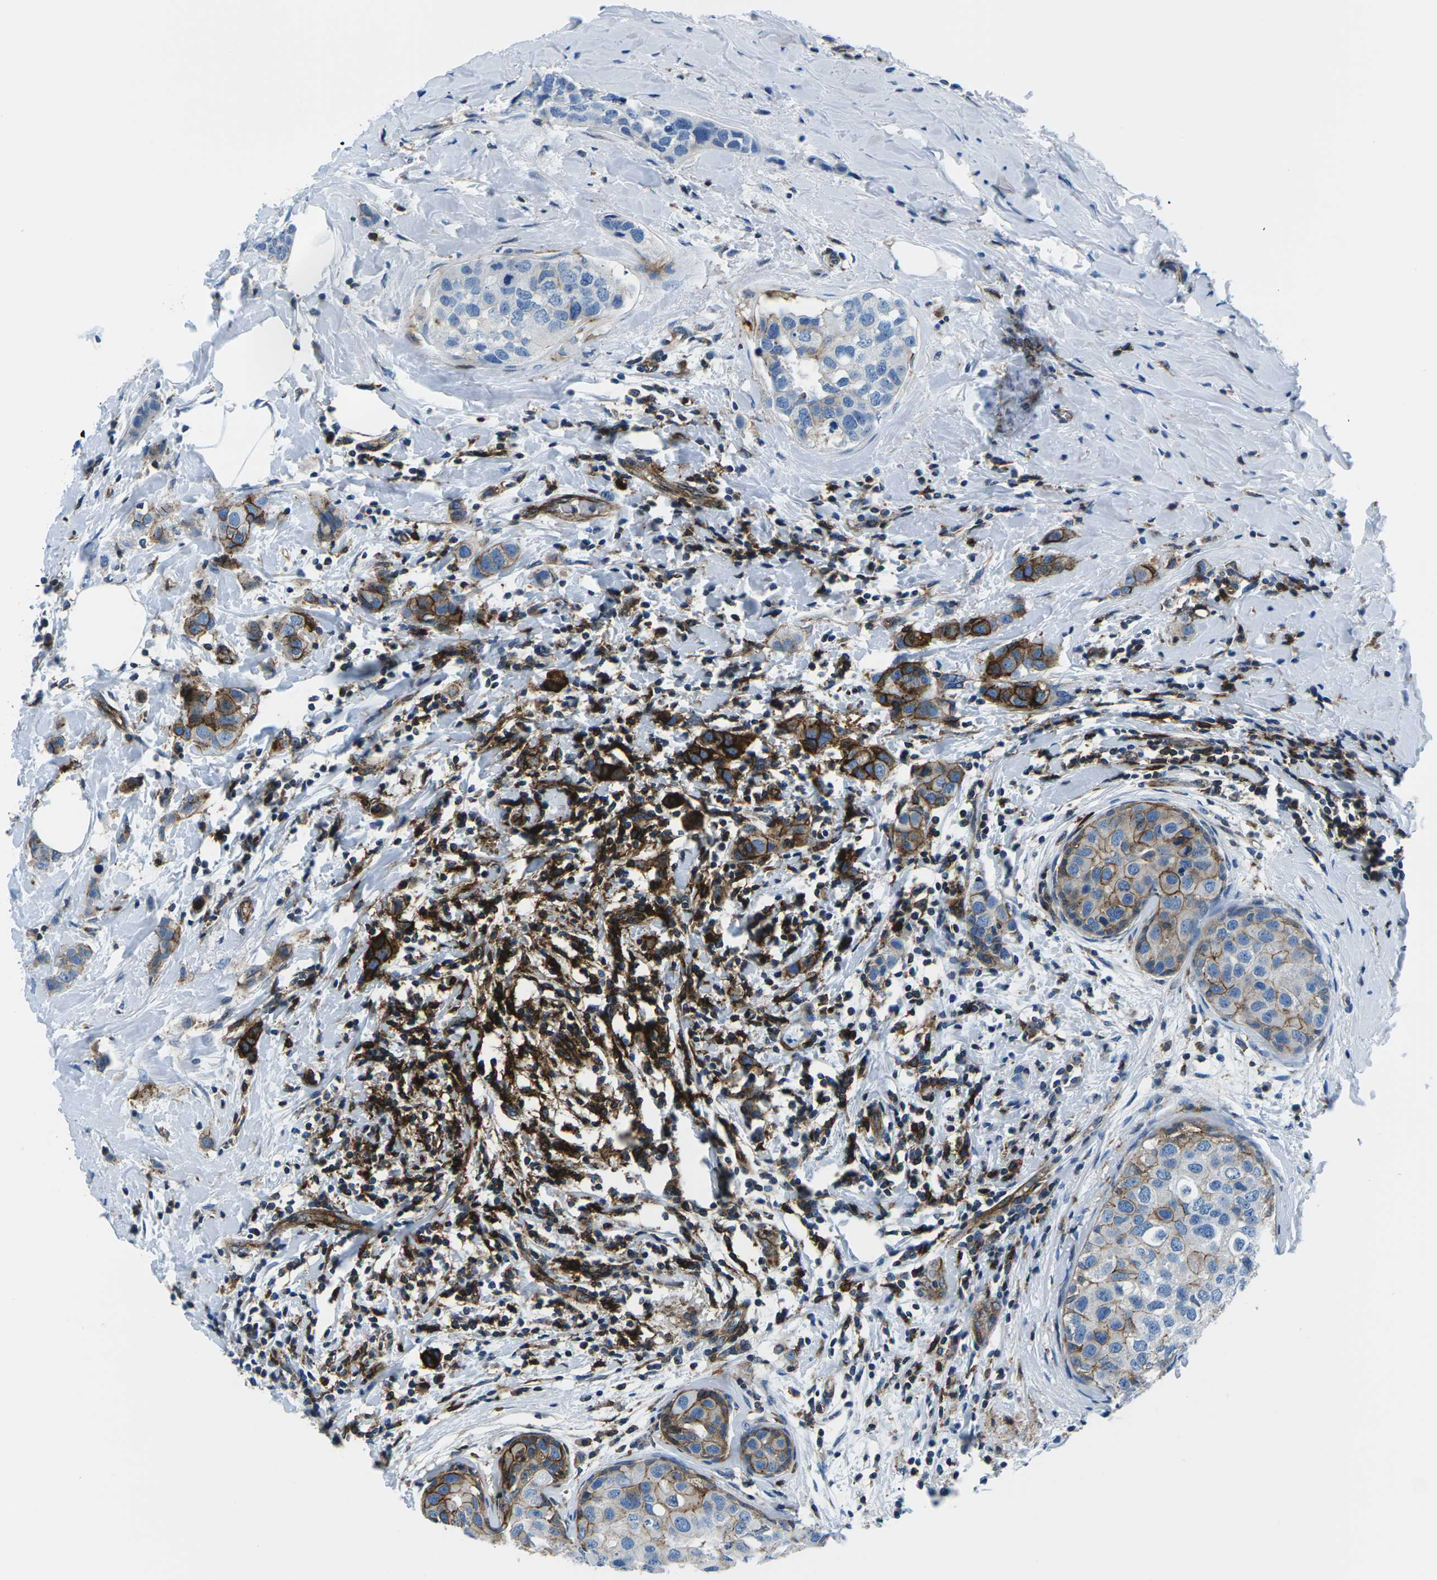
{"staining": {"intensity": "strong", "quantity": "<25%", "location": "cytoplasmic/membranous"}, "tissue": "breast cancer", "cell_type": "Tumor cells", "image_type": "cancer", "snomed": [{"axis": "morphology", "description": "Duct carcinoma"}, {"axis": "topography", "description": "Breast"}], "caption": "High-magnification brightfield microscopy of breast infiltrating ductal carcinoma stained with DAB (3,3'-diaminobenzidine) (brown) and counterstained with hematoxylin (blue). tumor cells exhibit strong cytoplasmic/membranous positivity is seen in approximately<25% of cells.", "gene": "SOCS4", "patient": {"sex": "female", "age": 50}}